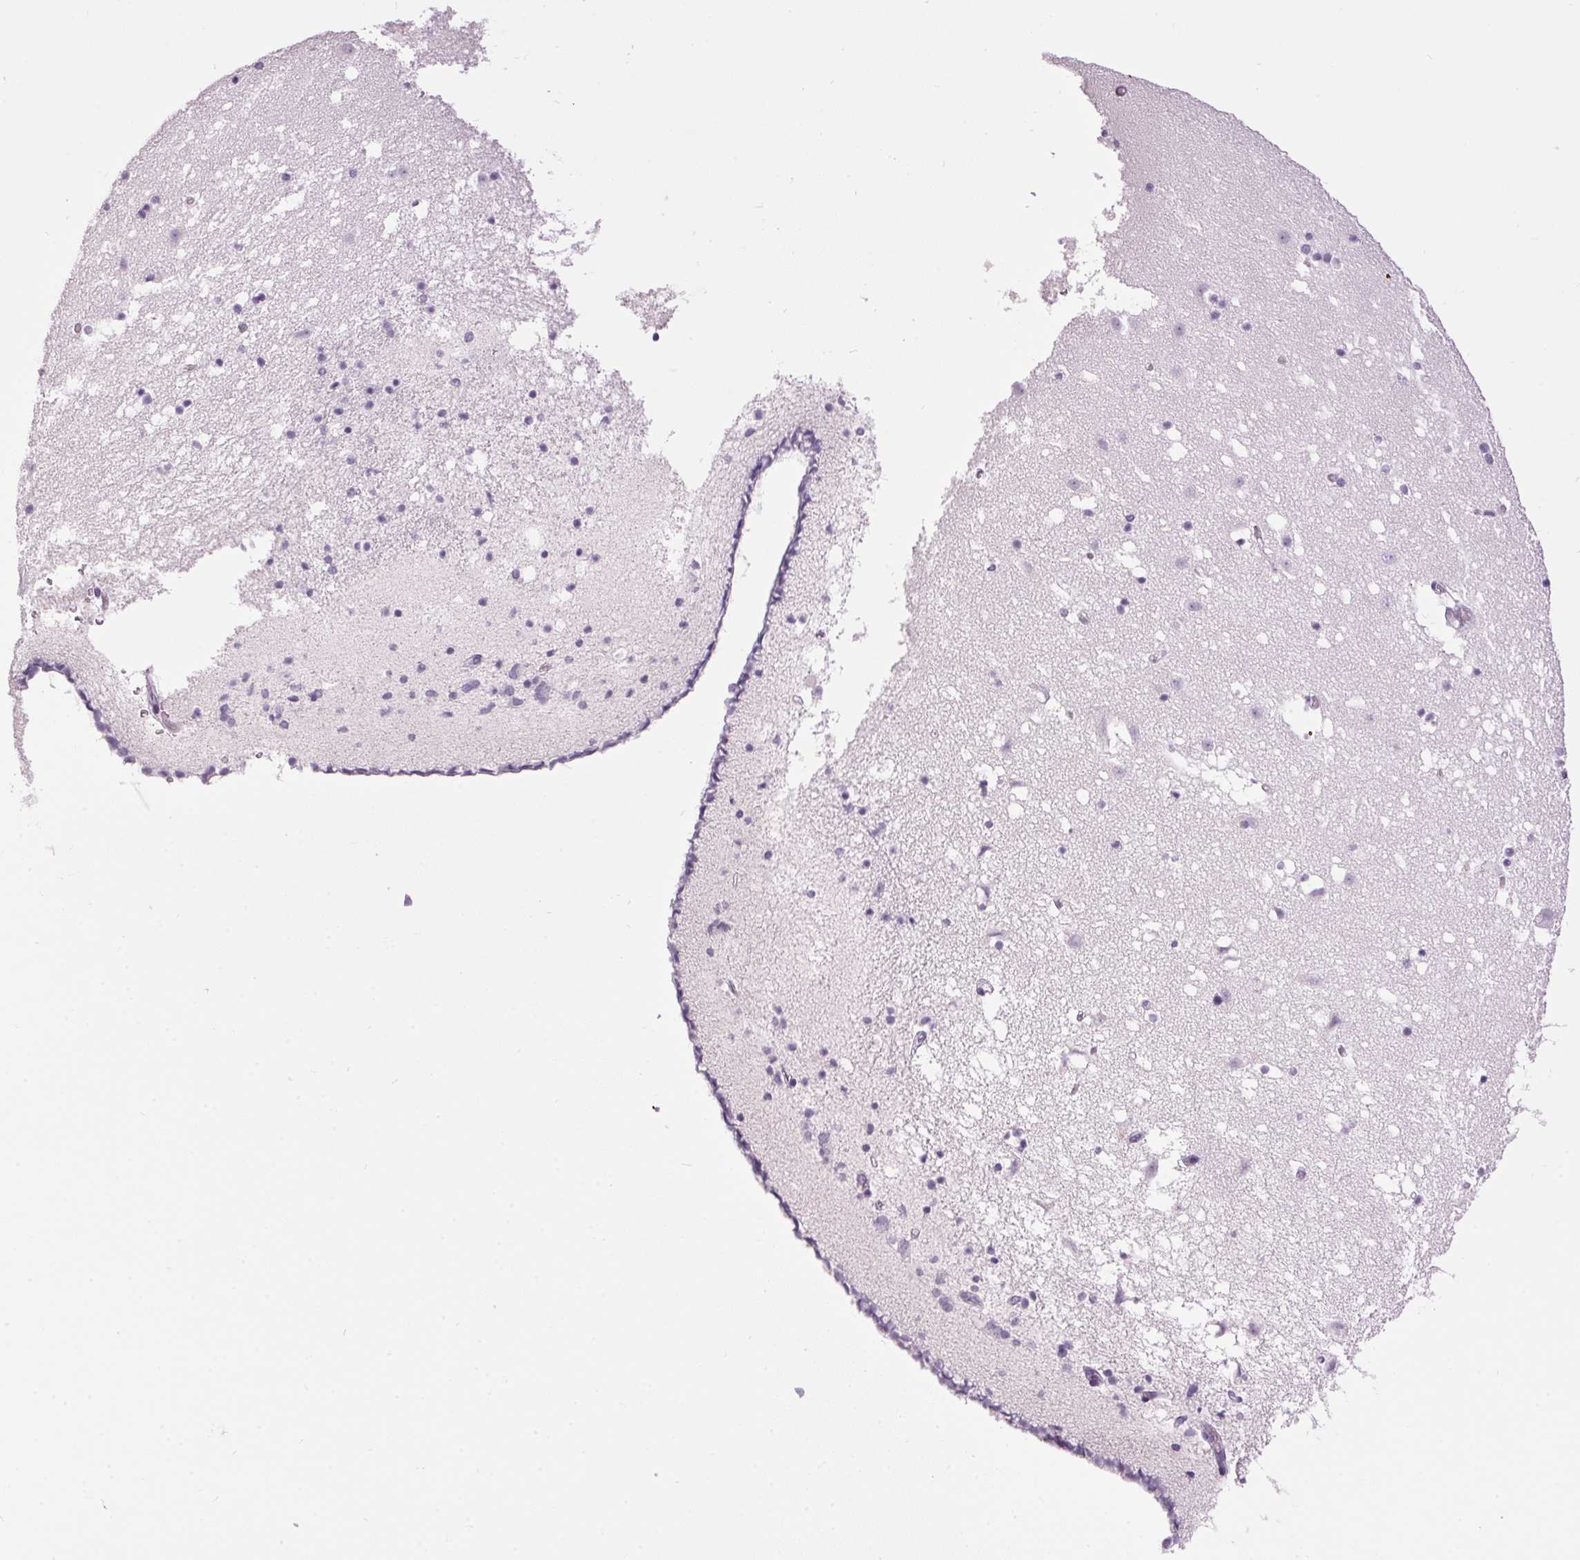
{"staining": {"intensity": "negative", "quantity": "none", "location": "none"}, "tissue": "caudate", "cell_type": "Glial cells", "image_type": "normal", "snomed": [{"axis": "morphology", "description": "Normal tissue, NOS"}, {"axis": "topography", "description": "Lateral ventricle wall"}], "caption": "Protein analysis of normal caudate displays no significant staining in glial cells. (DAB (3,3'-diaminobenzidine) immunohistochemistry (IHC) visualized using brightfield microscopy, high magnification).", "gene": "SP7", "patient": {"sex": "female", "age": 42}}